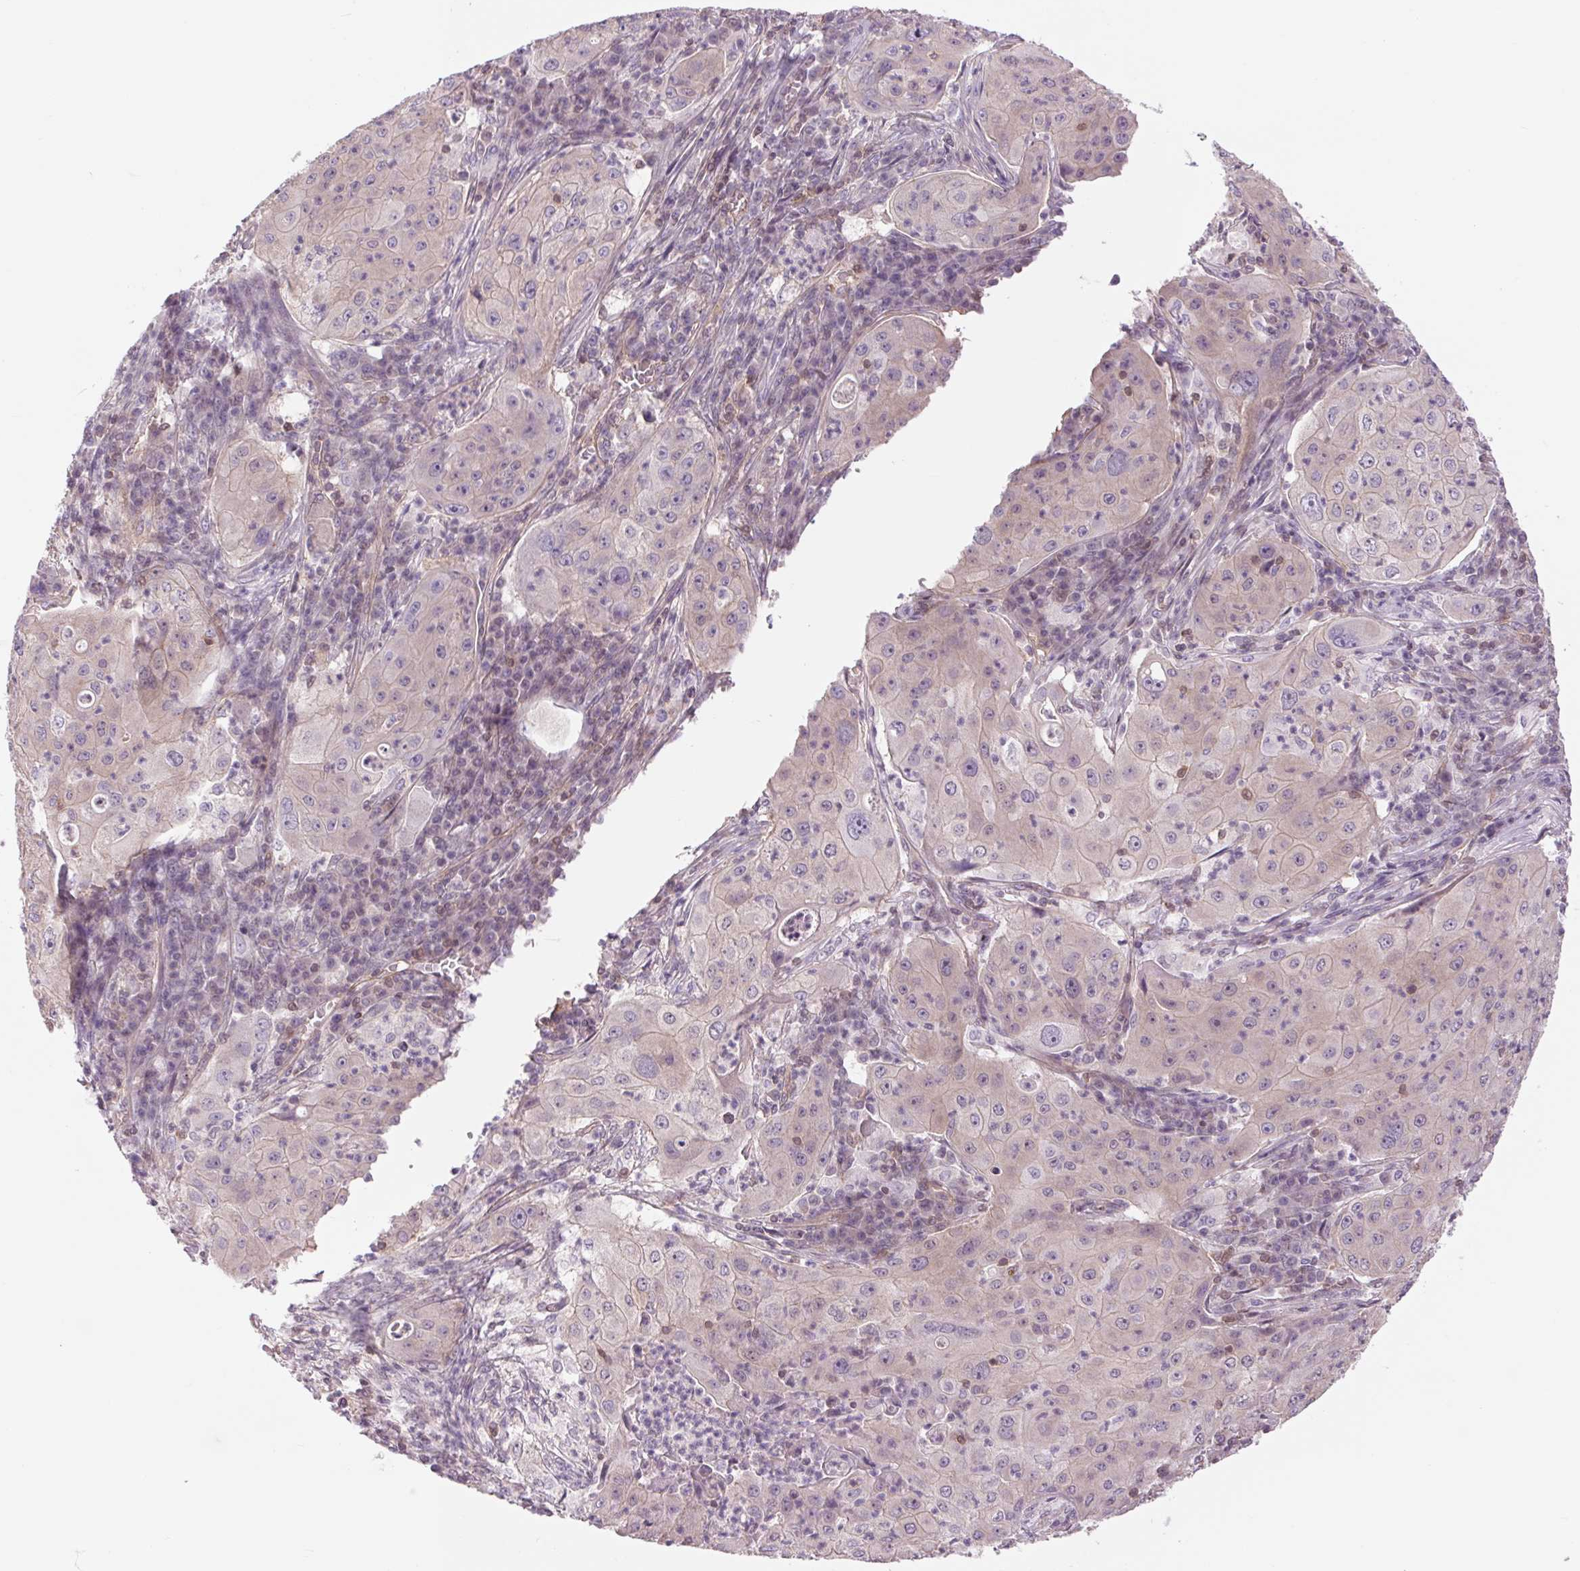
{"staining": {"intensity": "negative", "quantity": "none", "location": "none"}, "tissue": "lung cancer", "cell_type": "Tumor cells", "image_type": "cancer", "snomed": [{"axis": "morphology", "description": "Squamous cell carcinoma, NOS"}, {"axis": "topography", "description": "Lung"}], "caption": "A micrograph of human lung squamous cell carcinoma is negative for staining in tumor cells.", "gene": "SH3RF2", "patient": {"sex": "female", "age": 59}}